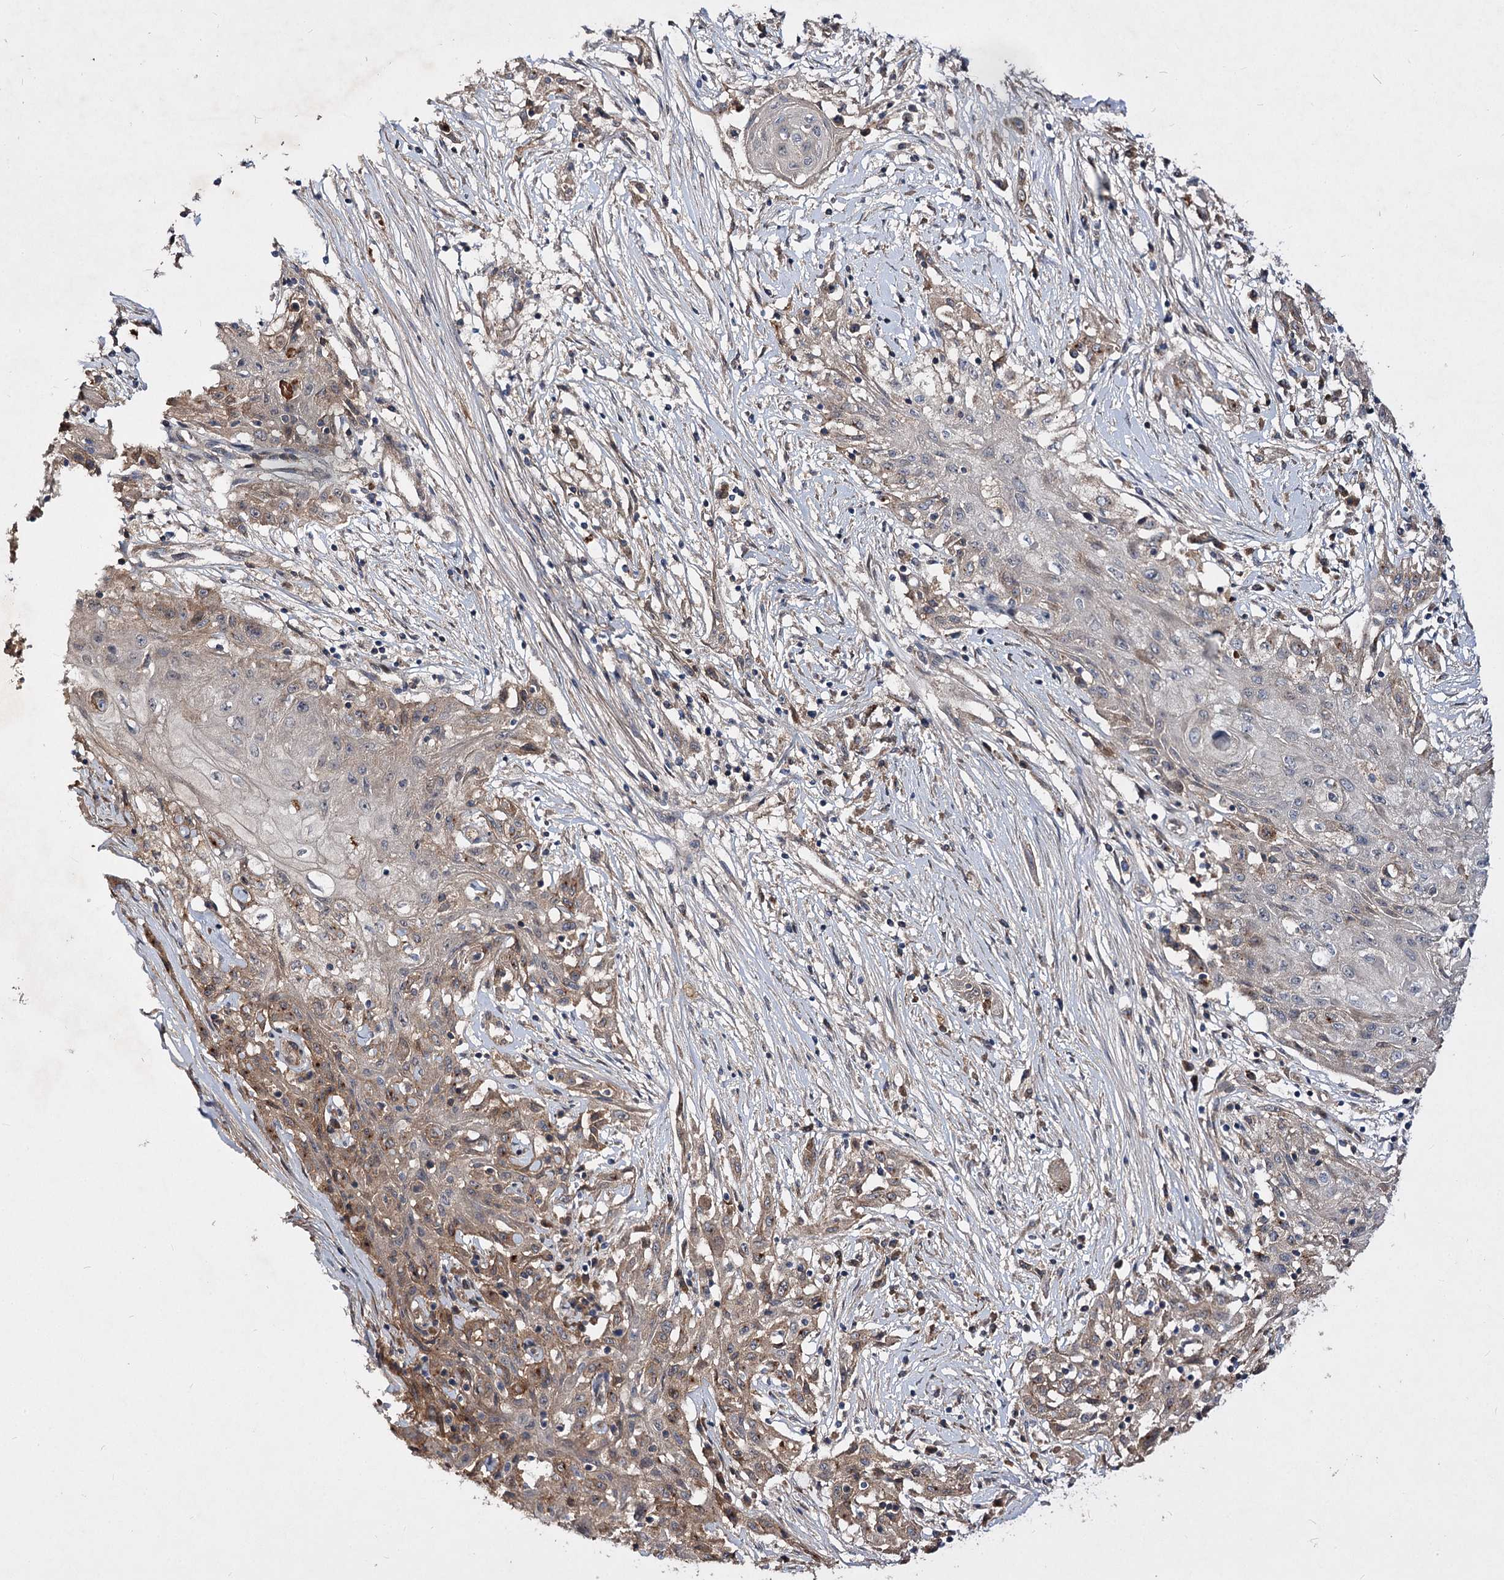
{"staining": {"intensity": "weak", "quantity": "<25%", "location": "cytoplasmic/membranous"}, "tissue": "skin cancer", "cell_type": "Tumor cells", "image_type": "cancer", "snomed": [{"axis": "morphology", "description": "Squamous cell carcinoma, NOS"}, {"axis": "morphology", "description": "Squamous cell carcinoma, metastatic, NOS"}, {"axis": "topography", "description": "Skin"}, {"axis": "topography", "description": "Lymph node"}], "caption": "The photomicrograph exhibits no significant positivity in tumor cells of skin squamous cell carcinoma.", "gene": "MINDY3", "patient": {"sex": "male", "age": 75}}